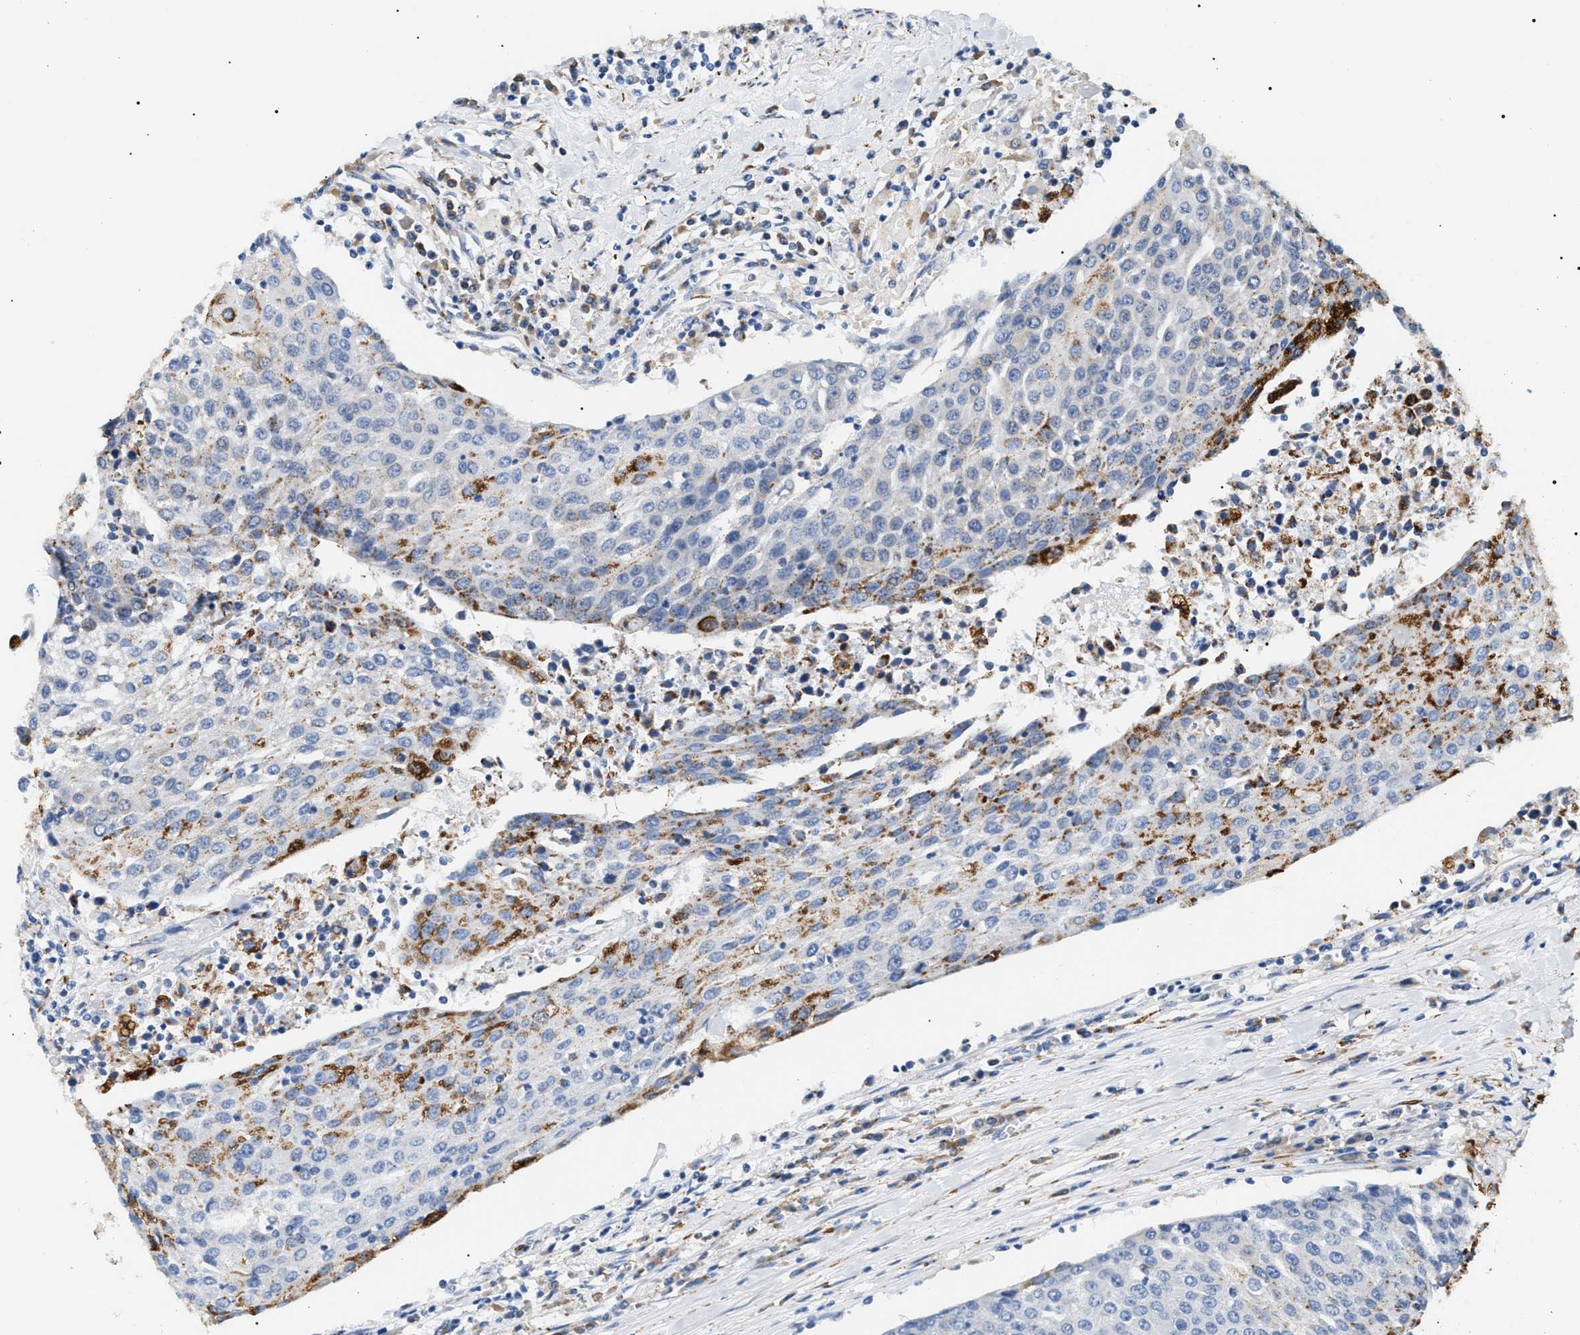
{"staining": {"intensity": "moderate", "quantity": "<25%", "location": "cytoplasmic/membranous"}, "tissue": "urothelial cancer", "cell_type": "Tumor cells", "image_type": "cancer", "snomed": [{"axis": "morphology", "description": "Urothelial carcinoma, High grade"}, {"axis": "topography", "description": "Urinary bladder"}], "caption": "Protein analysis of urothelial carcinoma (high-grade) tissue reveals moderate cytoplasmic/membranous positivity in about <25% of tumor cells.", "gene": "HSD17B11", "patient": {"sex": "female", "age": 85}}